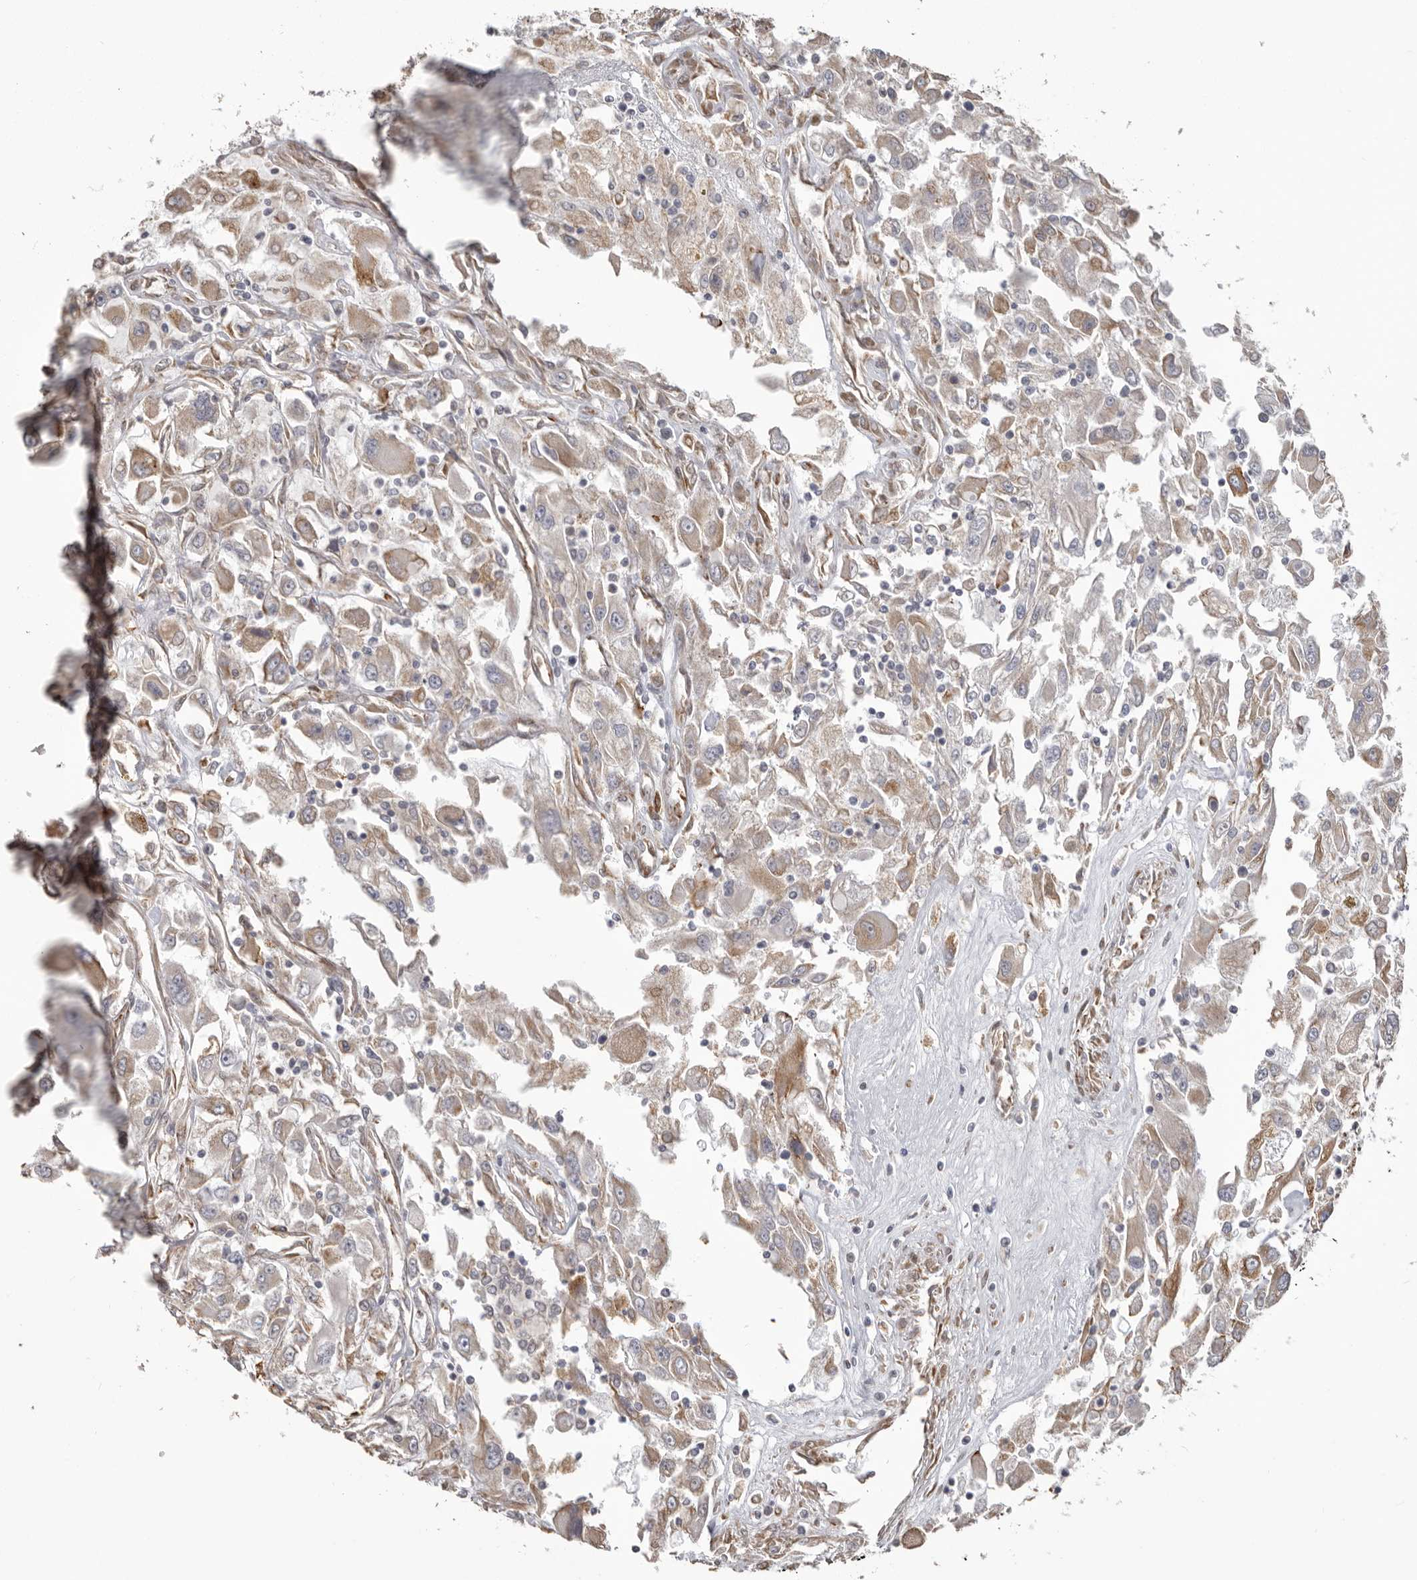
{"staining": {"intensity": "weak", "quantity": ">75%", "location": "cytoplasmic/membranous"}, "tissue": "renal cancer", "cell_type": "Tumor cells", "image_type": "cancer", "snomed": [{"axis": "morphology", "description": "Adenocarcinoma, NOS"}, {"axis": "topography", "description": "Kidney"}], "caption": "Tumor cells reveal low levels of weak cytoplasmic/membranous positivity in approximately >75% of cells in human adenocarcinoma (renal).", "gene": "NUP43", "patient": {"sex": "female", "age": 52}}